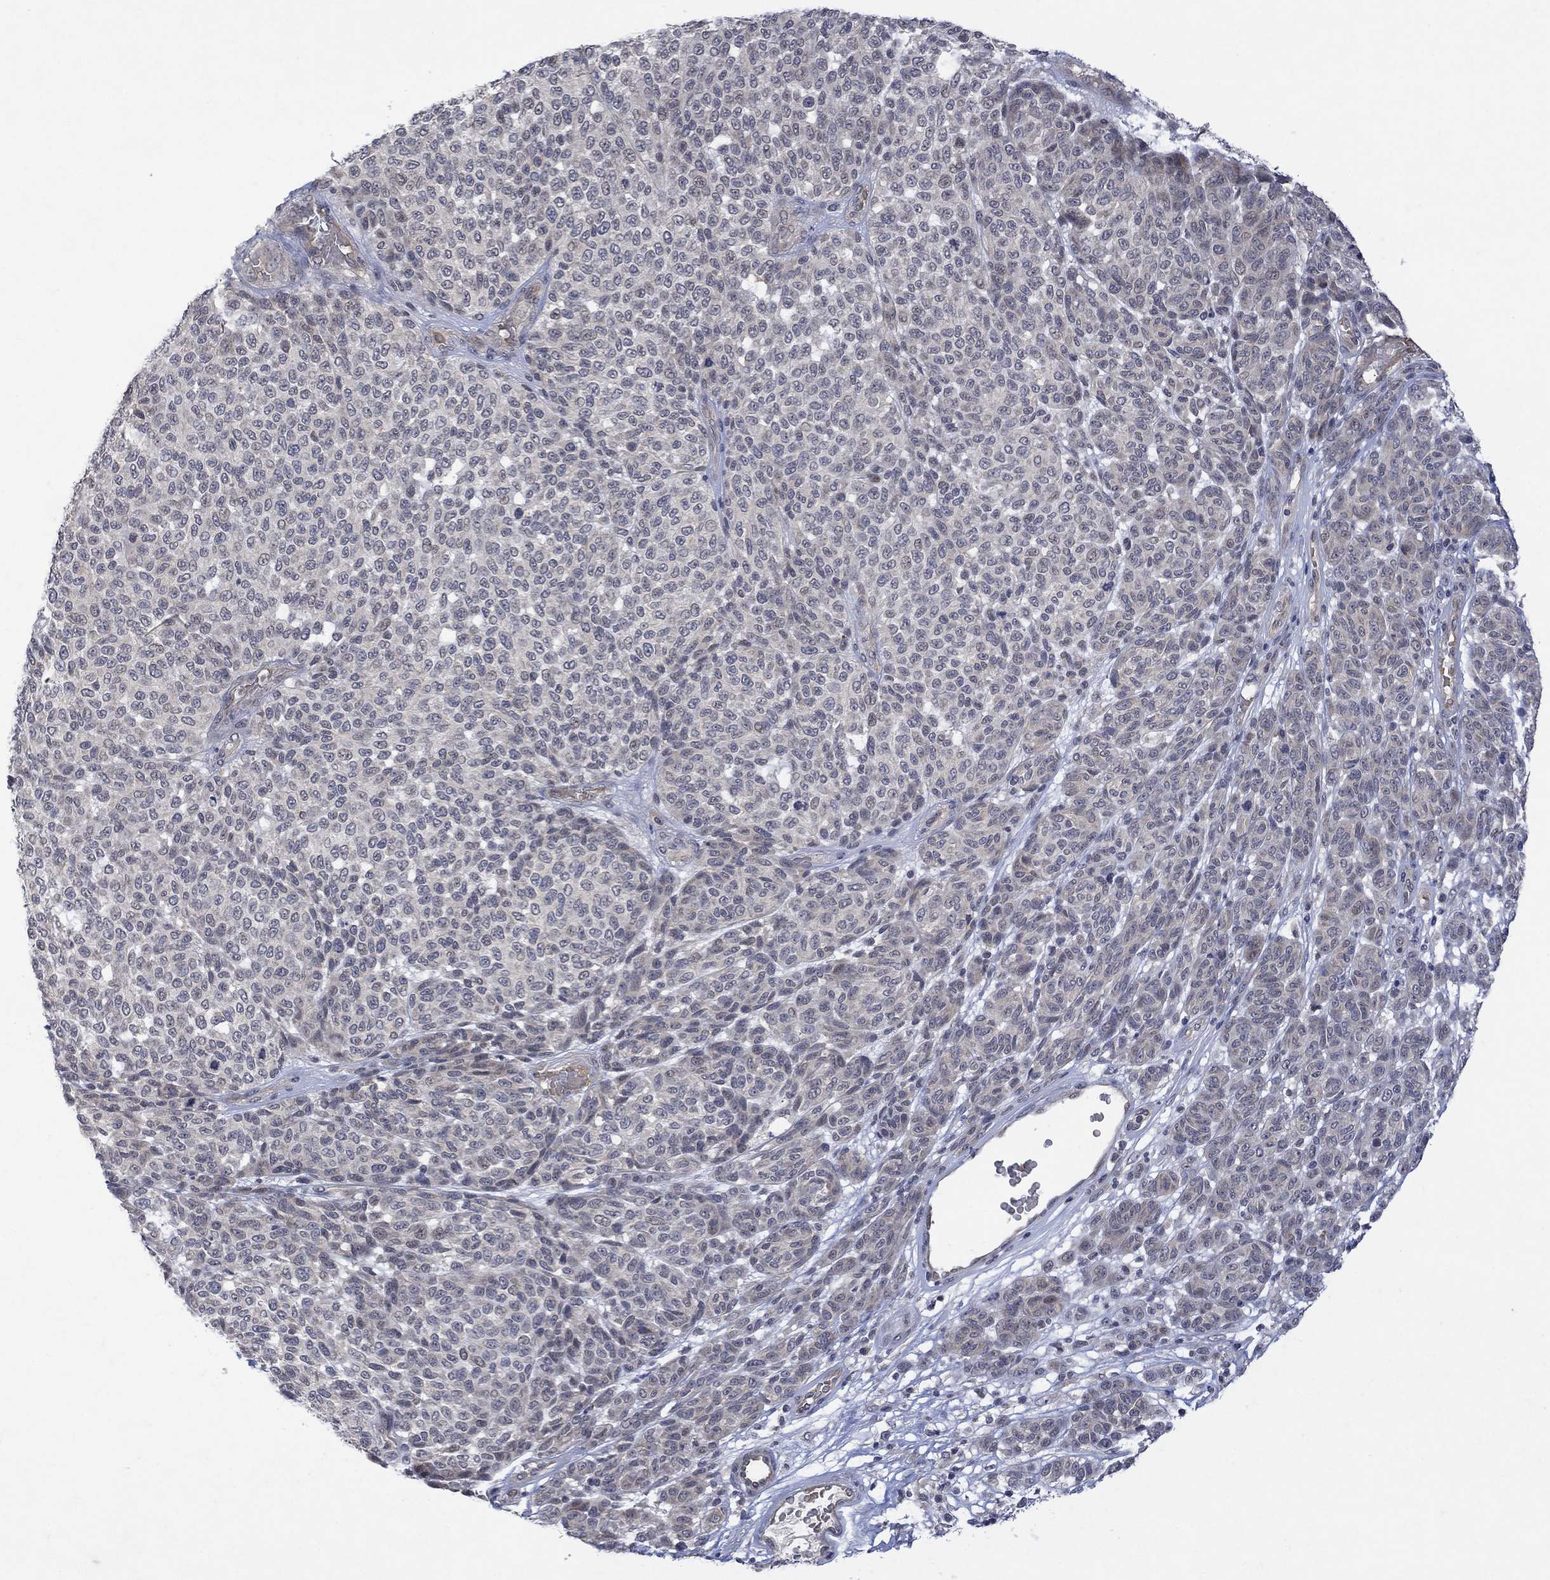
{"staining": {"intensity": "negative", "quantity": "none", "location": "none"}, "tissue": "melanoma", "cell_type": "Tumor cells", "image_type": "cancer", "snomed": [{"axis": "morphology", "description": "Malignant melanoma, NOS"}, {"axis": "topography", "description": "Skin"}], "caption": "Immunohistochemistry (IHC) micrograph of neoplastic tissue: malignant melanoma stained with DAB exhibits no significant protein expression in tumor cells.", "gene": "GRIN2D", "patient": {"sex": "male", "age": 59}}